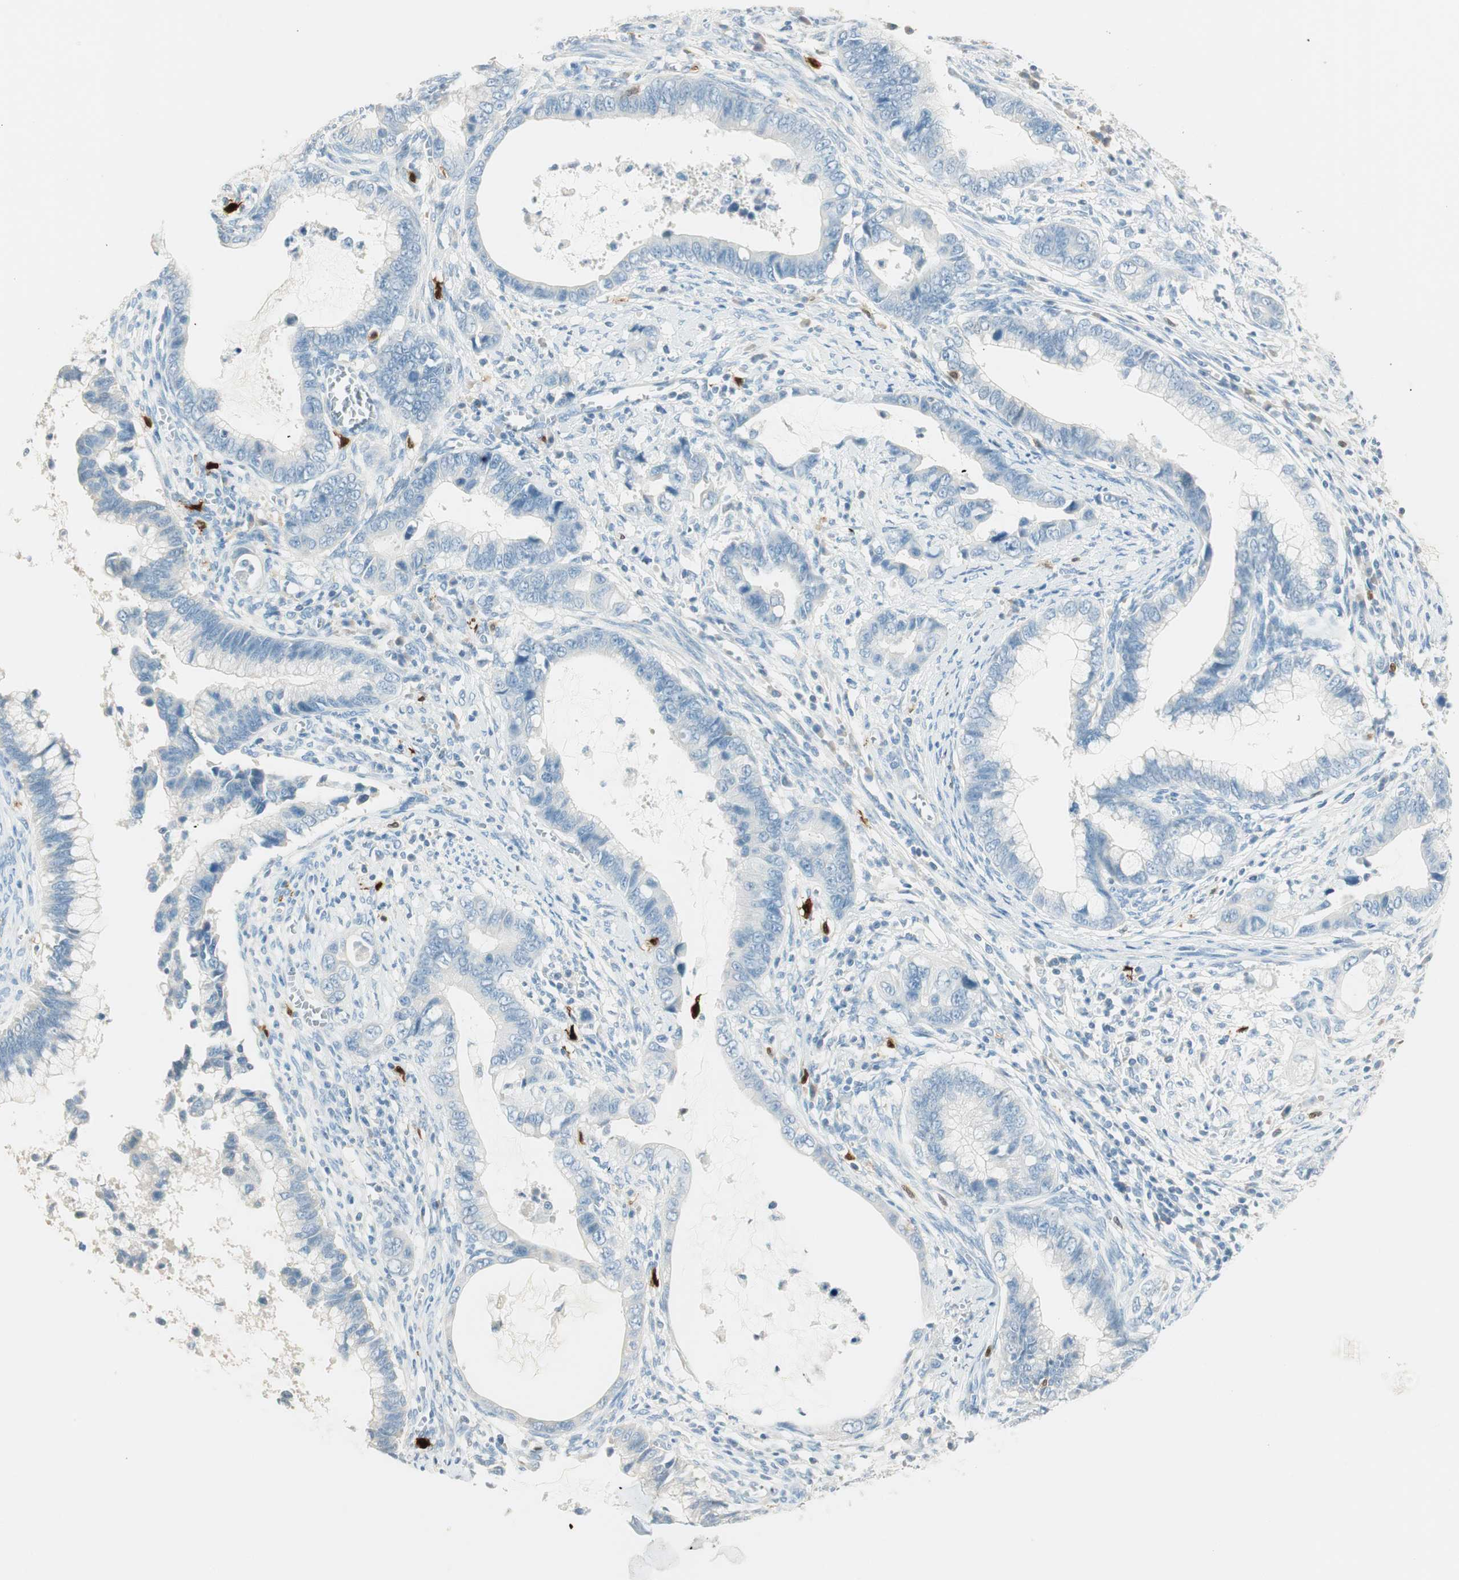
{"staining": {"intensity": "negative", "quantity": "none", "location": "none"}, "tissue": "cervical cancer", "cell_type": "Tumor cells", "image_type": "cancer", "snomed": [{"axis": "morphology", "description": "Adenocarcinoma, NOS"}, {"axis": "topography", "description": "Cervix"}], "caption": "Cervical cancer was stained to show a protein in brown. There is no significant expression in tumor cells.", "gene": "HPGD", "patient": {"sex": "female", "age": 44}}